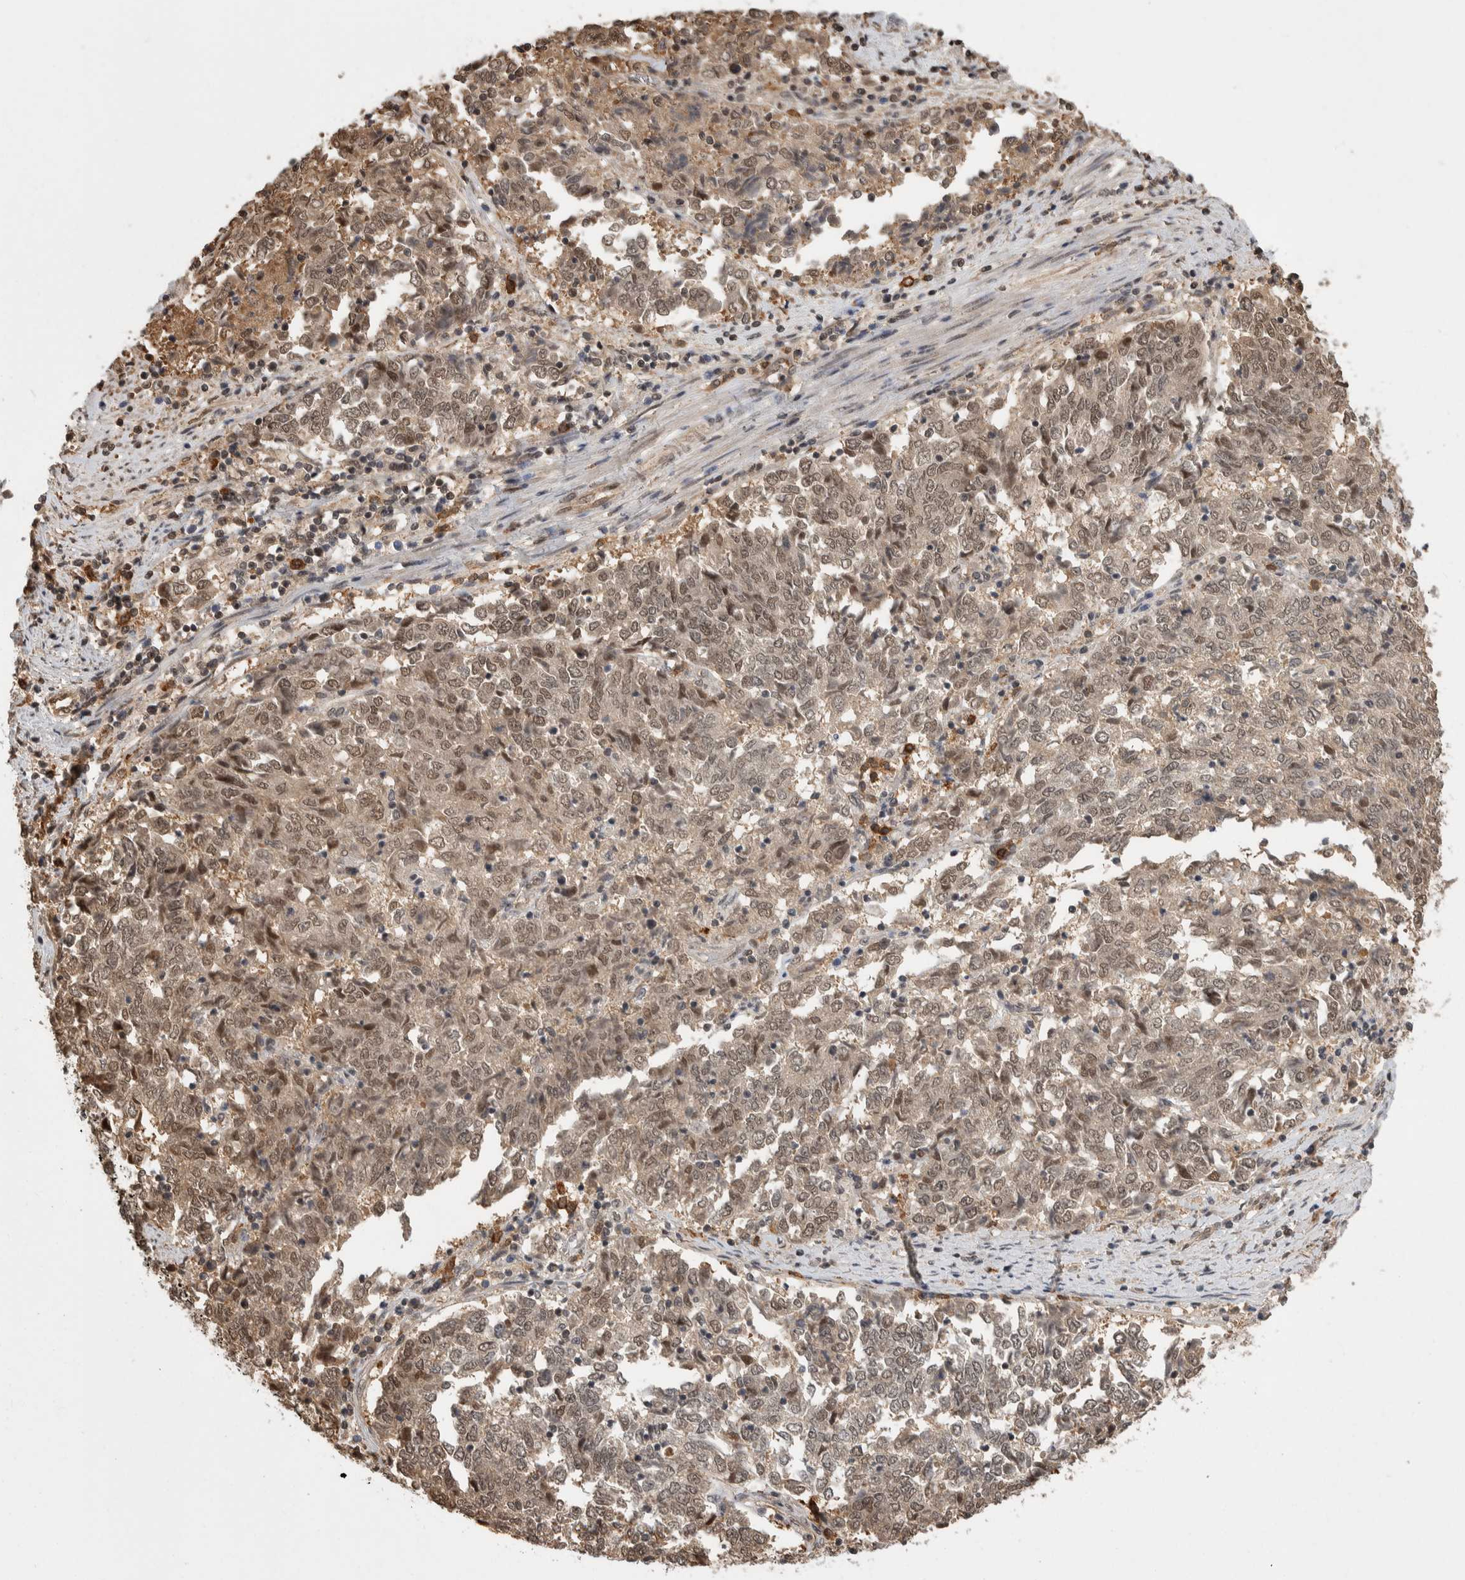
{"staining": {"intensity": "moderate", "quantity": ">75%", "location": "nuclear"}, "tissue": "endometrial cancer", "cell_type": "Tumor cells", "image_type": "cancer", "snomed": [{"axis": "morphology", "description": "Adenocarcinoma, NOS"}, {"axis": "topography", "description": "Endometrium"}], "caption": "Tumor cells reveal medium levels of moderate nuclear positivity in about >75% of cells in endometrial adenocarcinoma. (DAB = brown stain, brightfield microscopy at high magnification).", "gene": "ZNF592", "patient": {"sex": "female", "age": 80}}